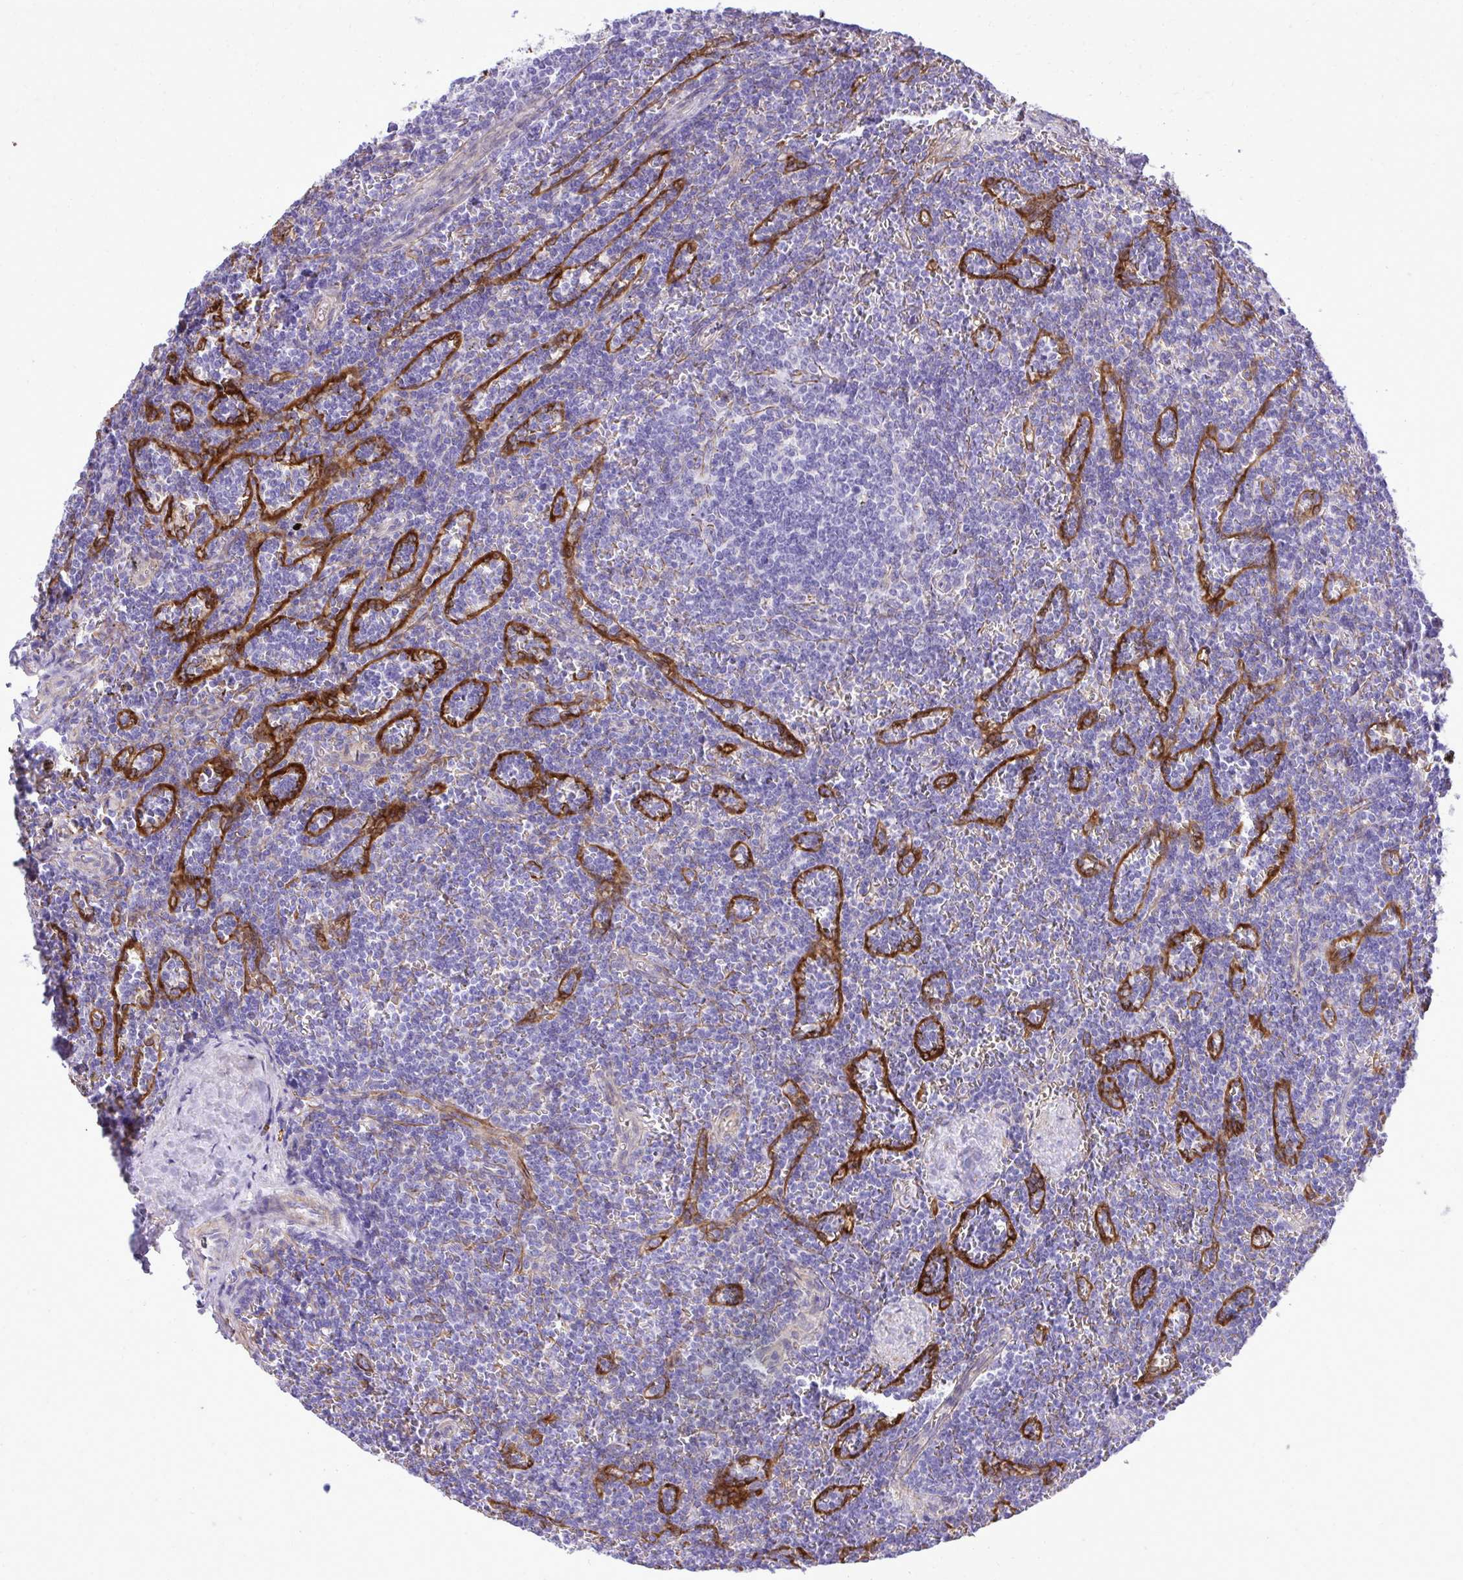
{"staining": {"intensity": "negative", "quantity": "none", "location": "none"}, "tissue": "lymphoma", "cell_type": "Tumor cells", "image_type": "cancer", "snomed": [{"axis": "morphology", "description": "Malignant lymphoma, non-Hodgkin's type, Low grade"}, {"axis": "topography", "description": "Spleen"}], "caption": "Tumor cells show no significant protein staining in lymphoma.", "gene": "PITPNM3", "patient": {"sex": "male", "age": 78}}